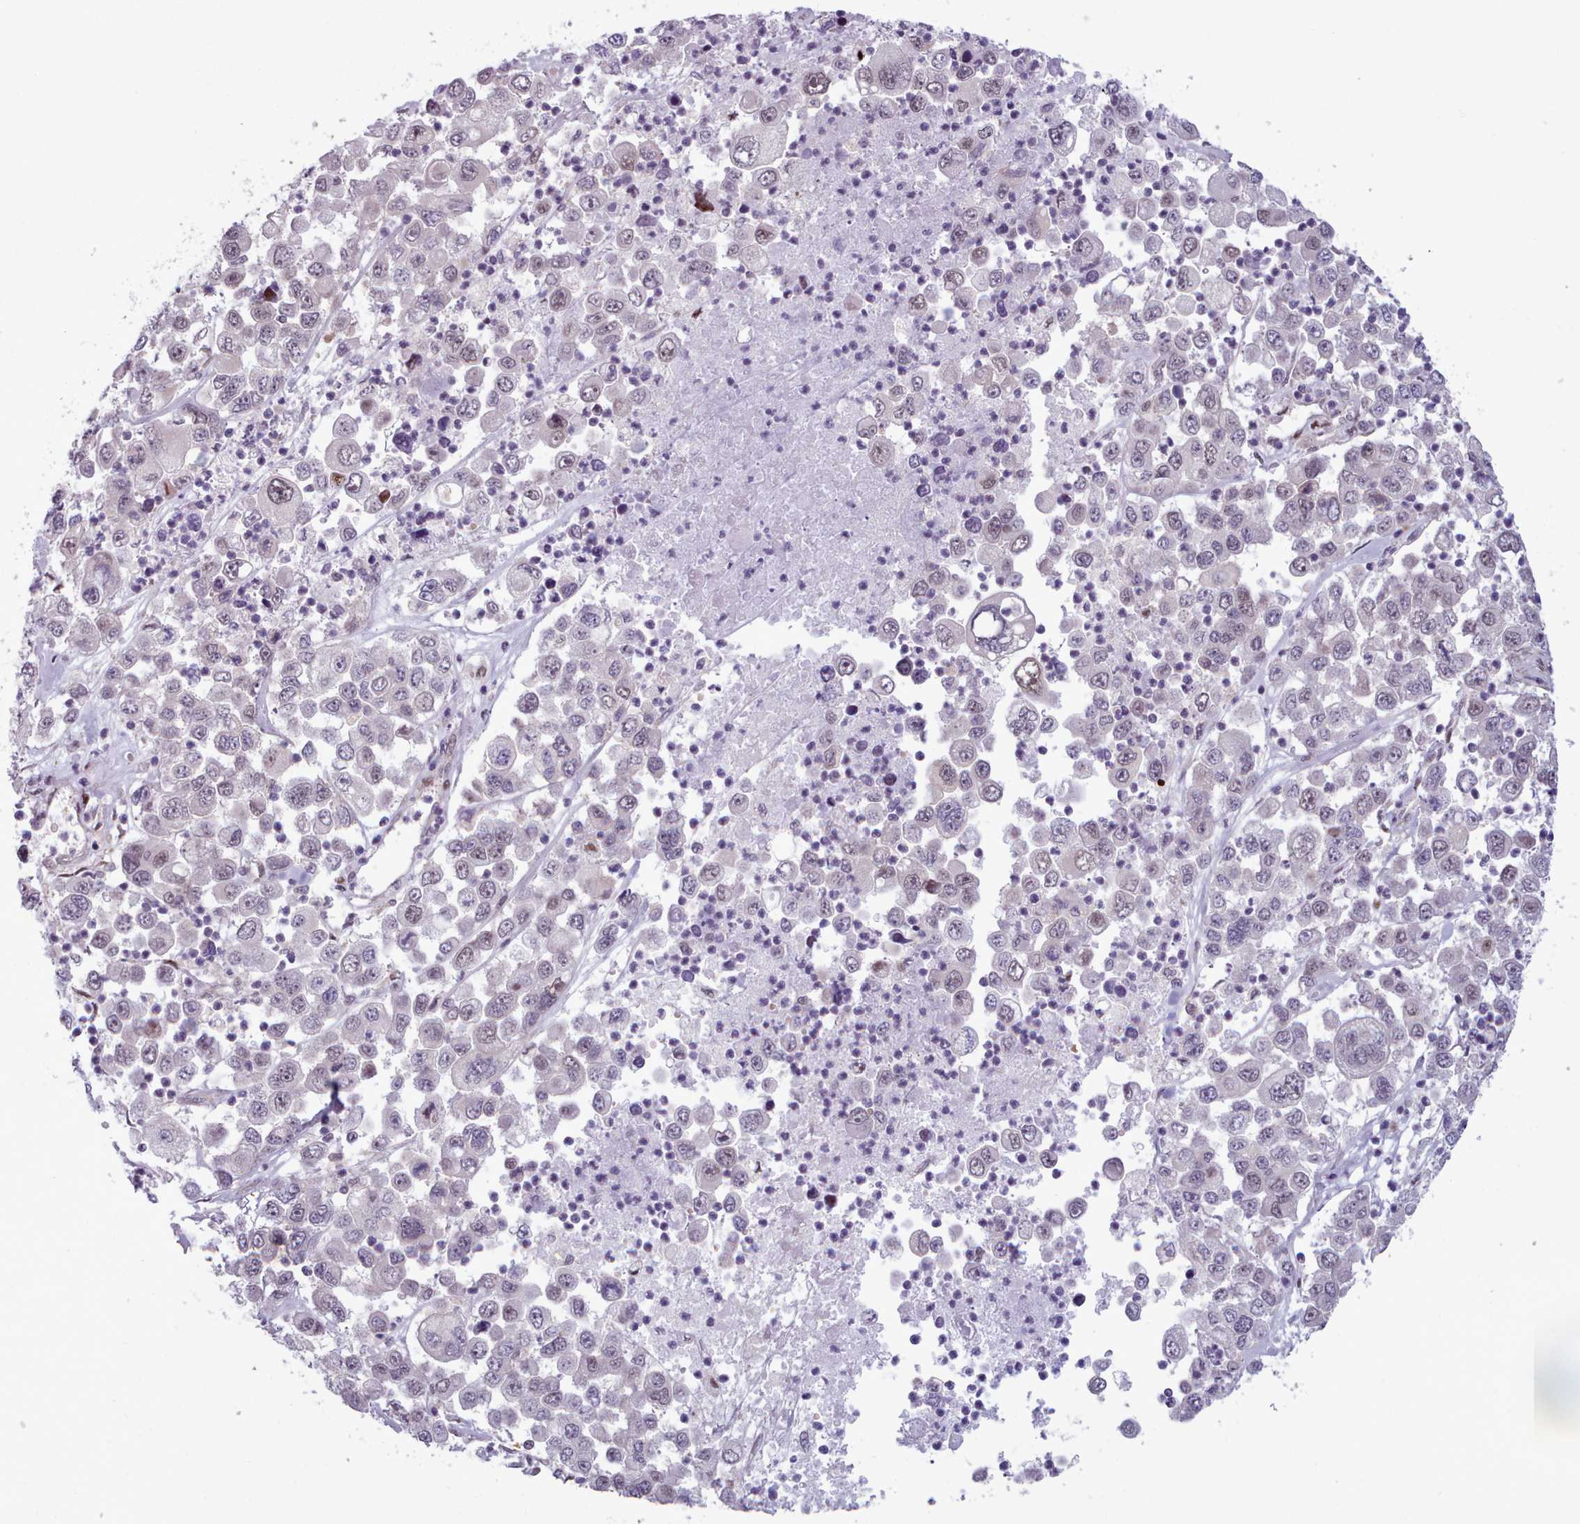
{"staining": {"intensity": "weak", "quantity": "25%-75%", "location": "nuclear"}, "tissue": "melanoma", "cell_type": "Tumor cells", "image_type": "cancer", "snomed": [{"axis": "morphology", "description": "Malignant melanoma, Metastatic site"}, {"axis": "topography", "description": "Lymph node"}], "caption": "DAB (3,3'-diaminobenzidine) immunohistochemical staining of human malignant melanoma (metastatic site) demonstrates weak nuclear protein expression in about 25%-75% of tumor cells.", "gene": "KBTBD7", "patient": {"sex": "female", "age": 54}}